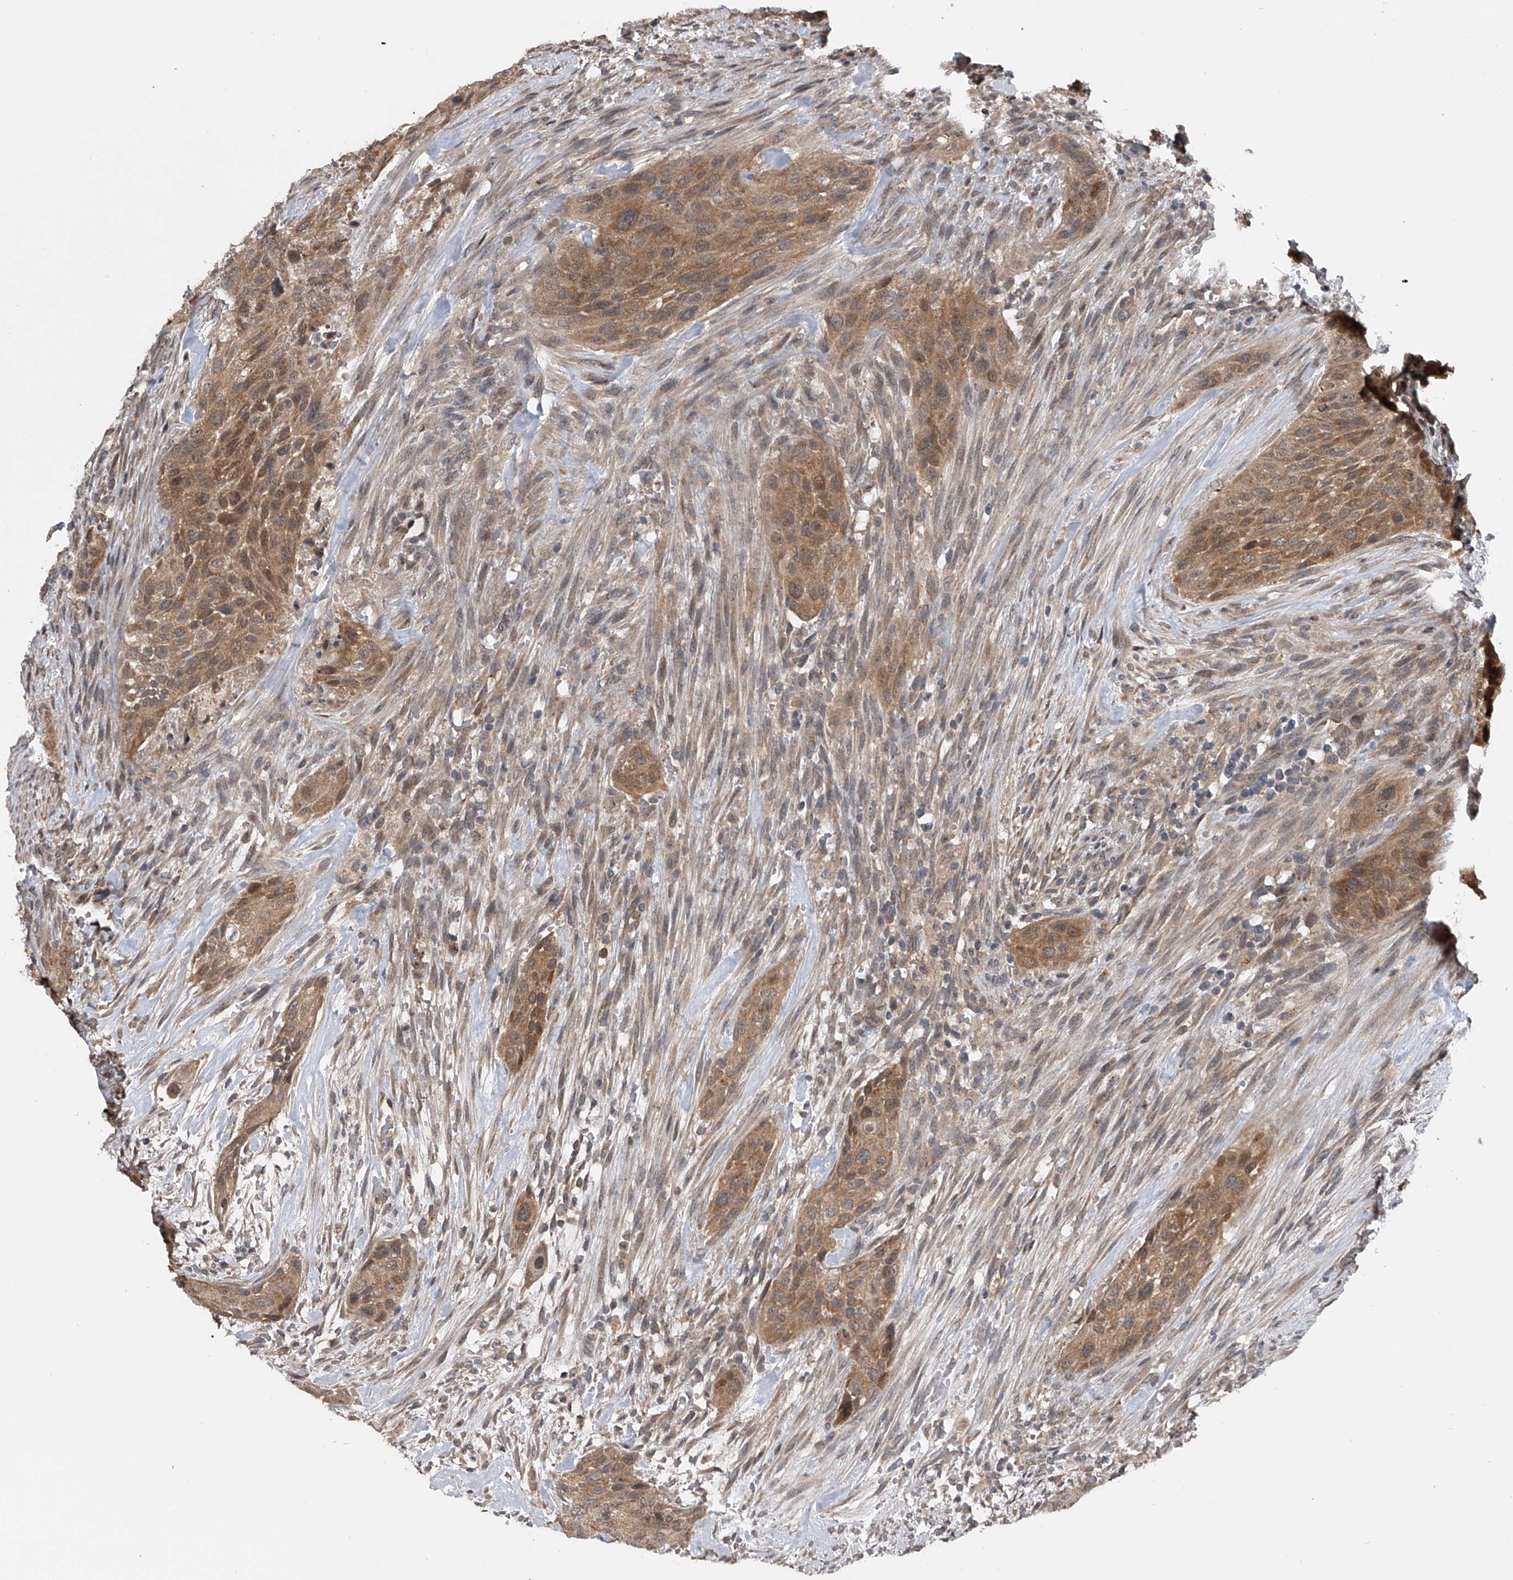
{"staining": {"intensity": "moderate", "quantity": ">75%", "location": "cytoplasmic/membranous"}, "tissue": "urothelial cancer", "cell_type": "Tumor cells", "image_type": "cancer", "snomed": [{"axis": "morphology", "description": "Urothelial carcinoma, High grade"}, {"axis": "topography", "description": "Urinary bladder"}], "caption": "An immunohistochemistry histopathology image of neoplastic tissue is shown. Protein staining in brown shows moderate cytoplasmic/membranous positivity in urothelial cancer within tumor cells. (DAB (3,3'-diaminobenzidine) IHC with brightfield microscopy, high magnification).", "gene": "GEMIN8", "patient": {"sex": "male", "age": 35}}